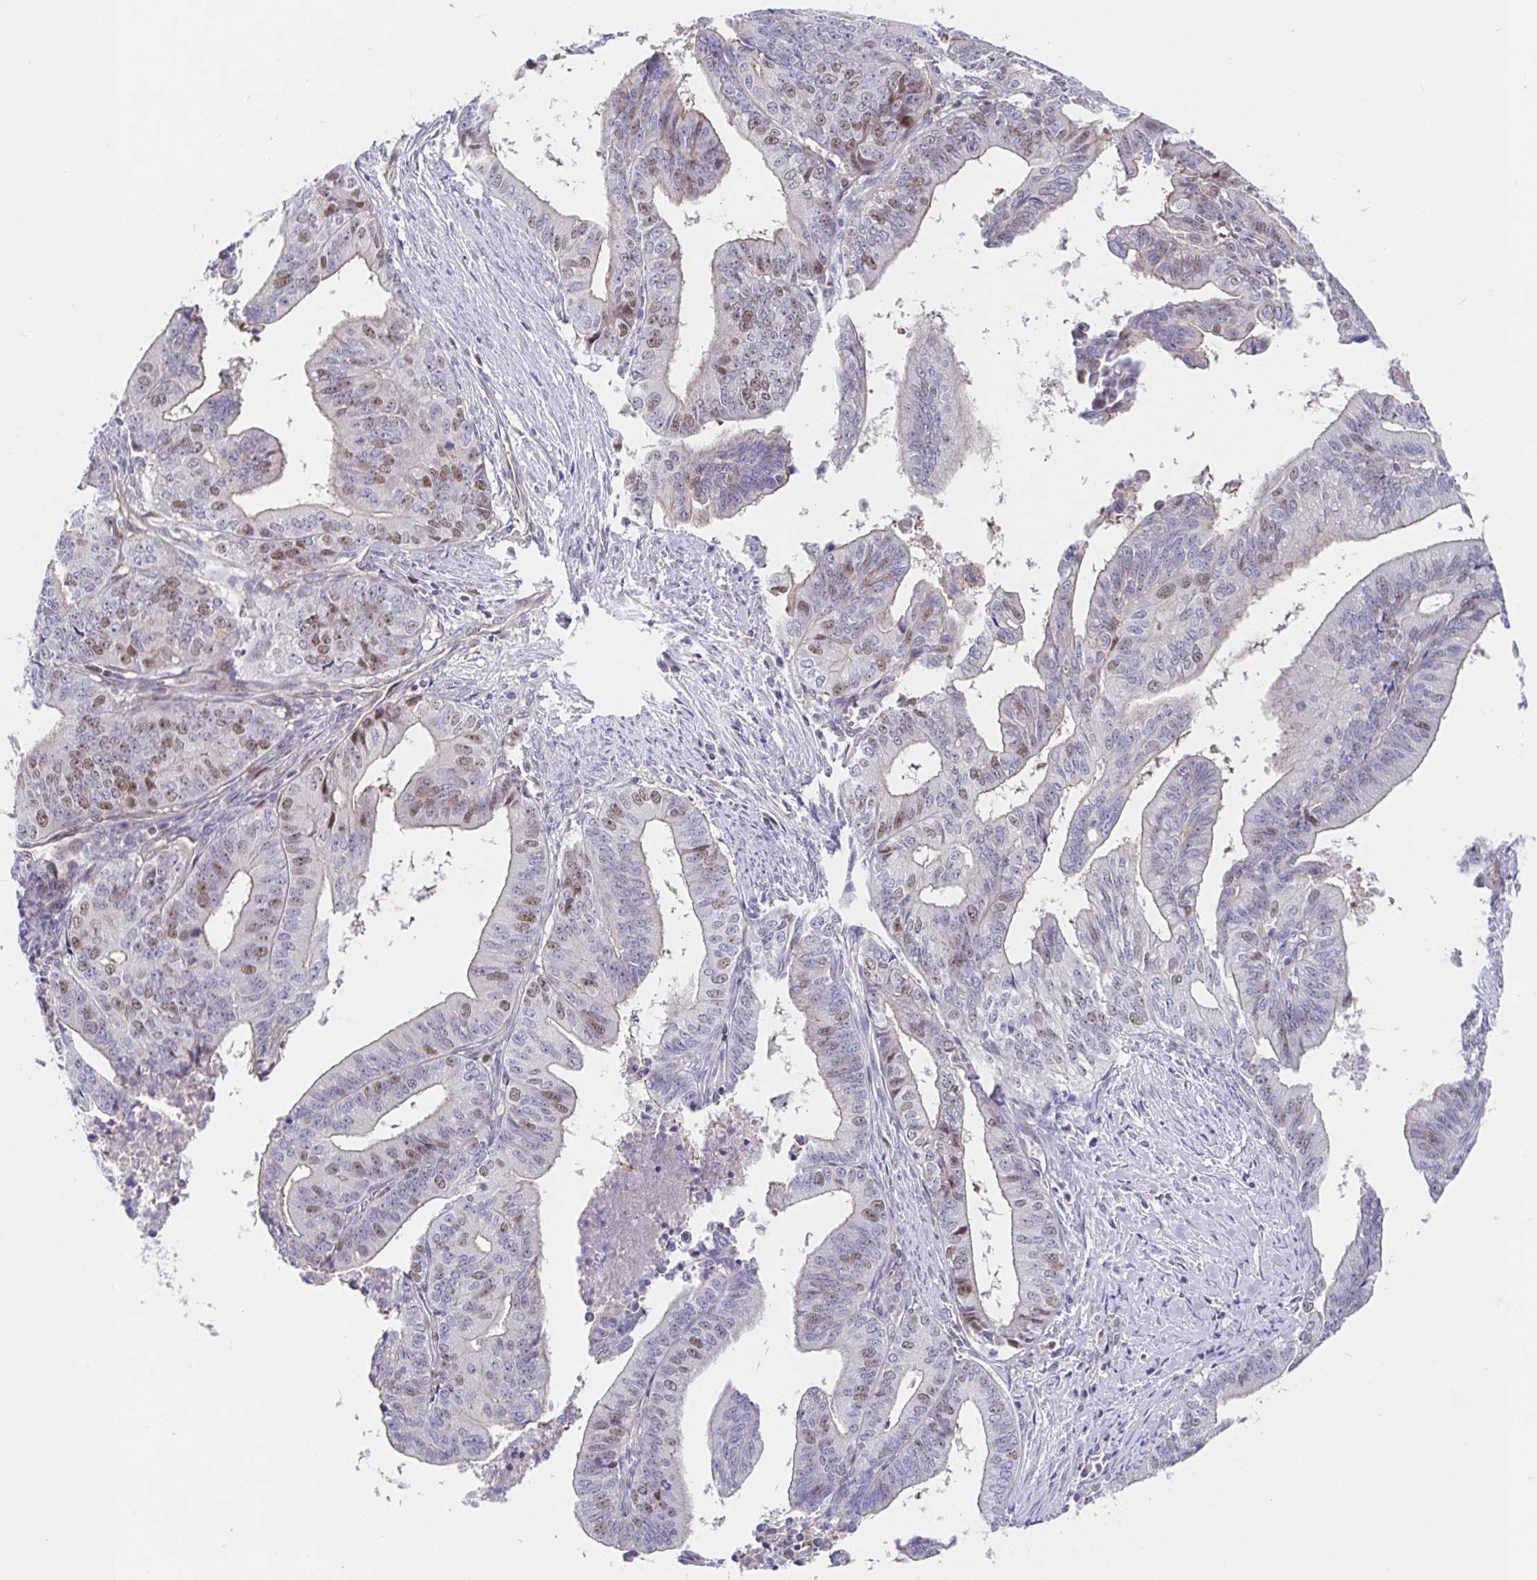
{"staining": {"intensity": "moderate", "quantity": "<25%", "location": "nuclear"}, "tissue": "endometrial cancer", "cell_type": "Tumor cells", "image_type": "cancer", "snomed": [{"axis": "morphology", "description": "Adenocarcinoma, NOS"}, {"axis": "topography", "description": "Endometrium"}], "caption": "A brown stain labels moderate nuclear expression of a protein in human adenocarcinoma (endometrial) tumor cells.", "gene": "TIMELESS", "patient": {"sex": "female", "age": 65}}